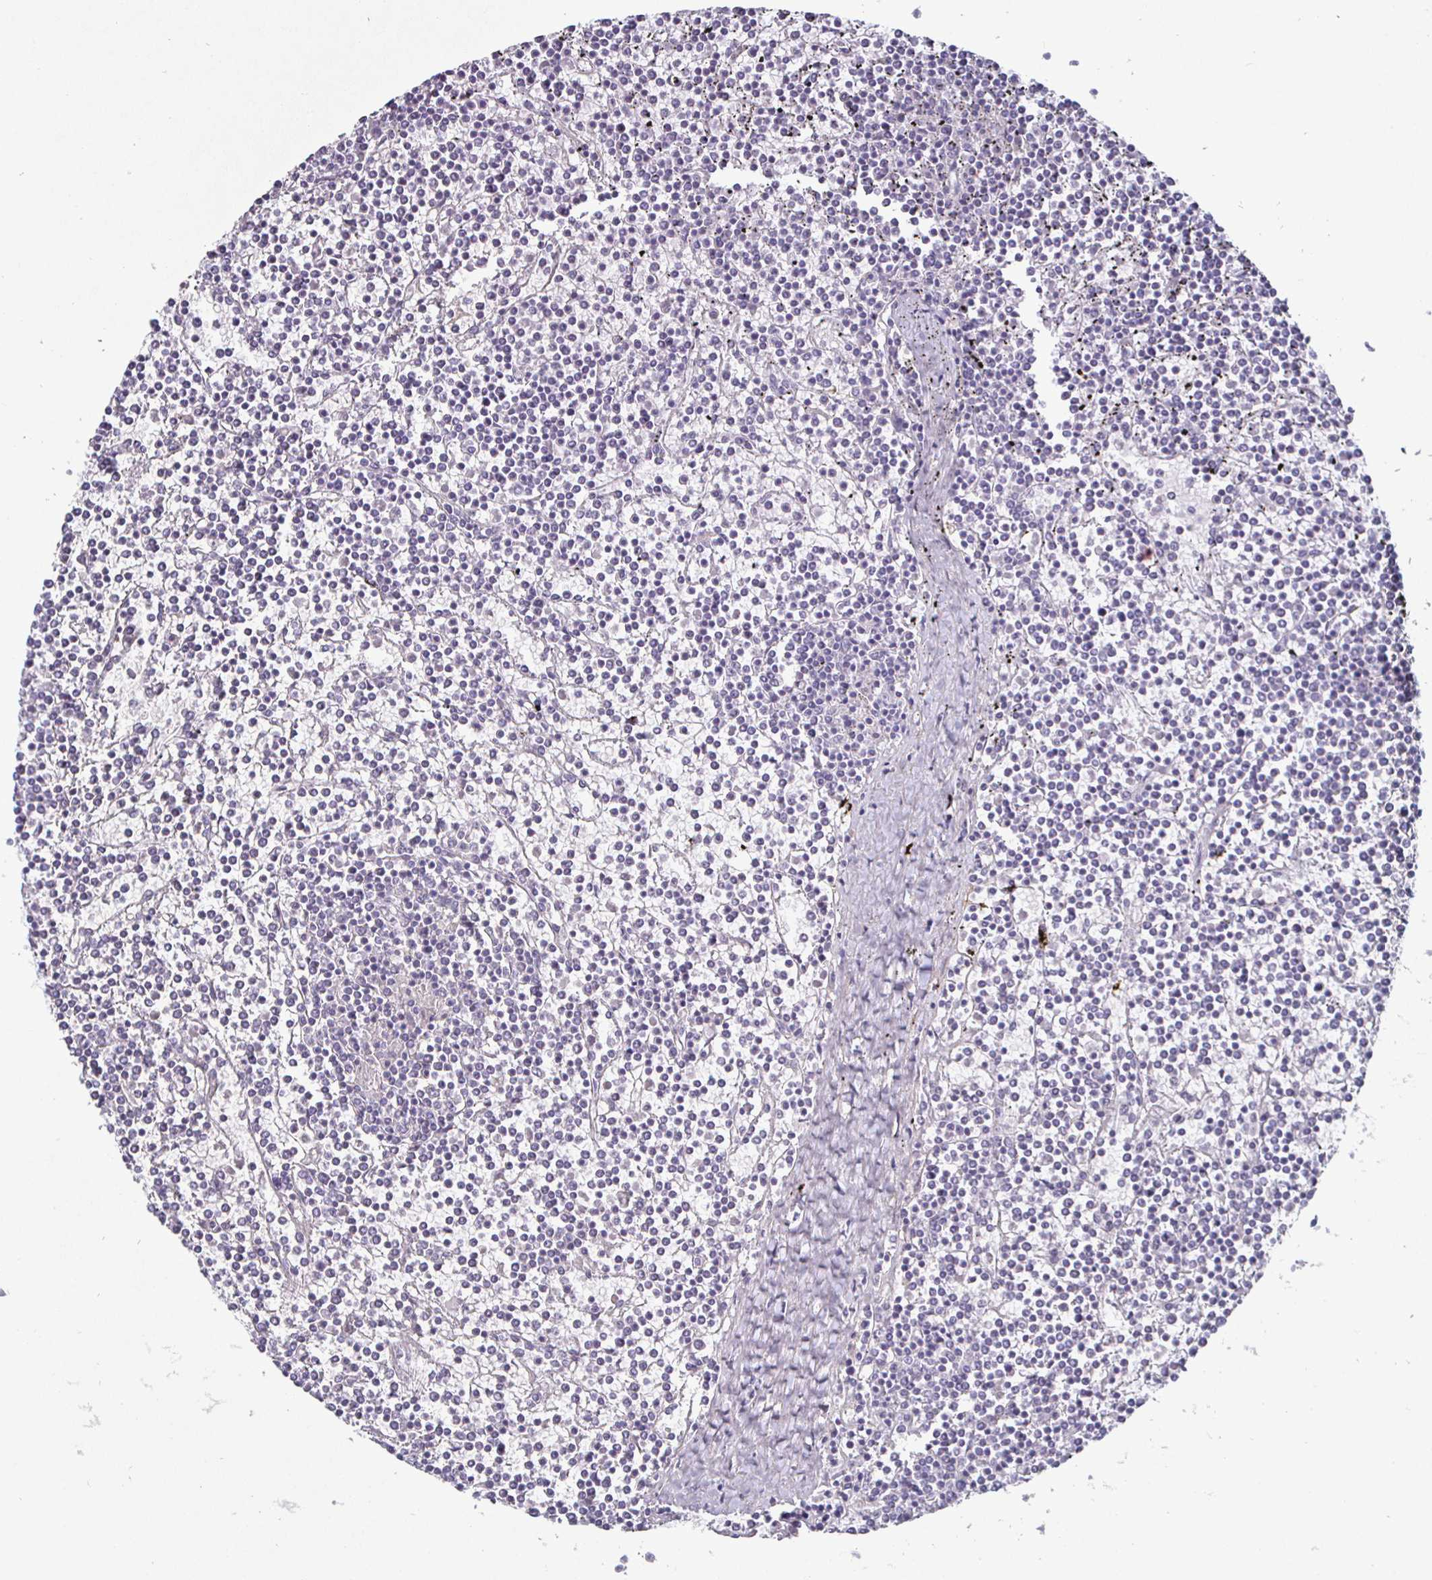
{"staining": {"intensity": "negative", "quantity": "none", "location": "none"}, "tissue": "lymphoma", "cell_type": "Tumor cells", "image_type": "cancer", "snomed": [{"axis": "morphology", "description": "Malignant lymphoma, non-Hodgkin's type, Low grade"}, {"axis": "topography", "description": "Spleen"}], "caption": "Malignant lymphoma, non-Hodgkin's type (low-grade) stained for a protein using immunohistochemistry reveals no staining tumor cells.", "gene": "ENPP1", "patient": {"sex": "female", "age": 19}}